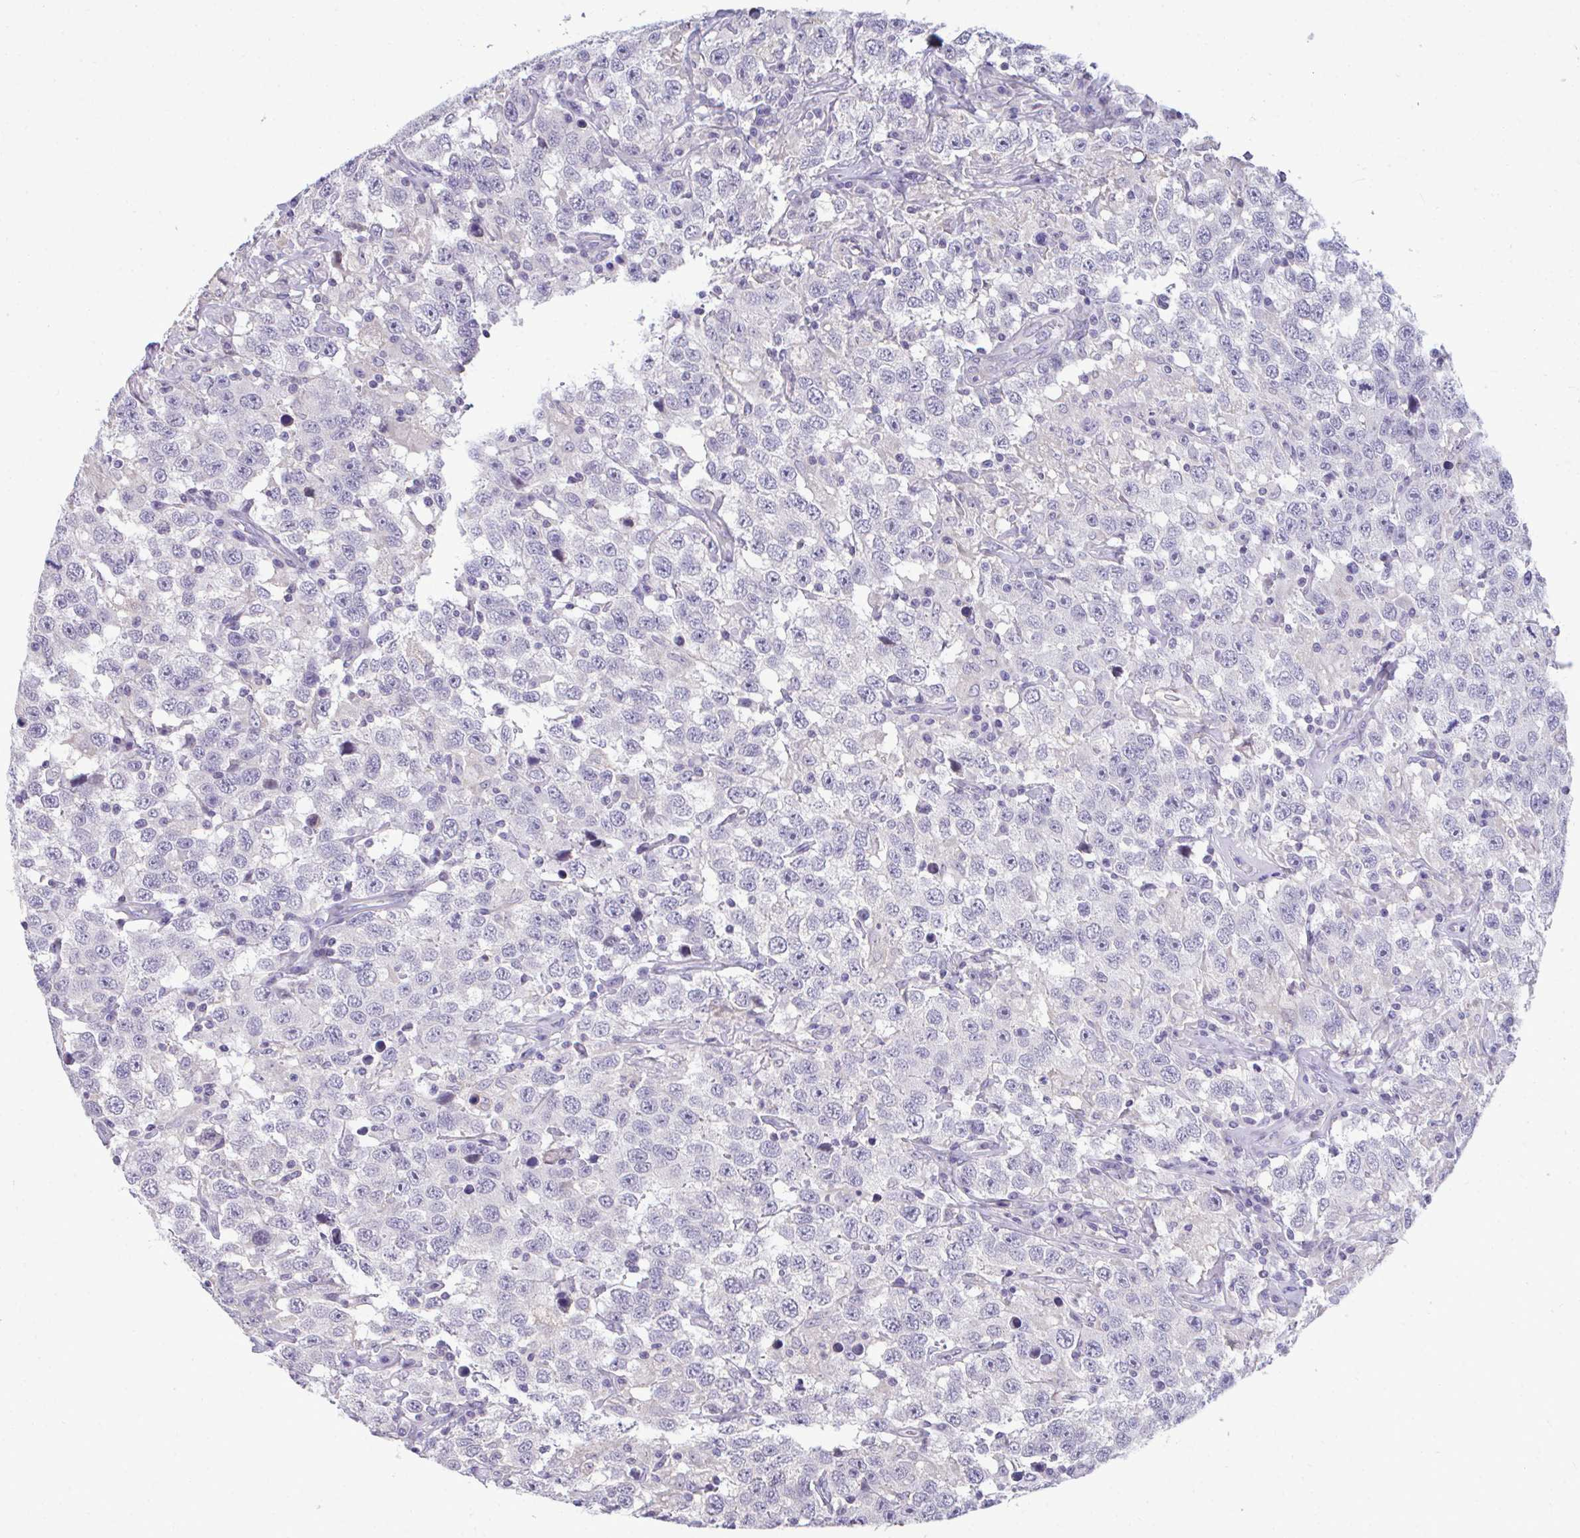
{"staining": {"intensity": "negative", "quantity": "none", "location": "none"}, "tissue": "testis cancer", "cell_type": "Tumor cells", "image_type": "cancer", "snomed": [{"axis": "morphology", "description": "Seminoma, NOS"}, {"axis": "topography", "description": "Testis"}], "caption": "Protein analysis of testis seminoma displays no significant positivity in tumor cells.", "gene": "PIGK", "patient": {"sex": "male", "age": 41}}